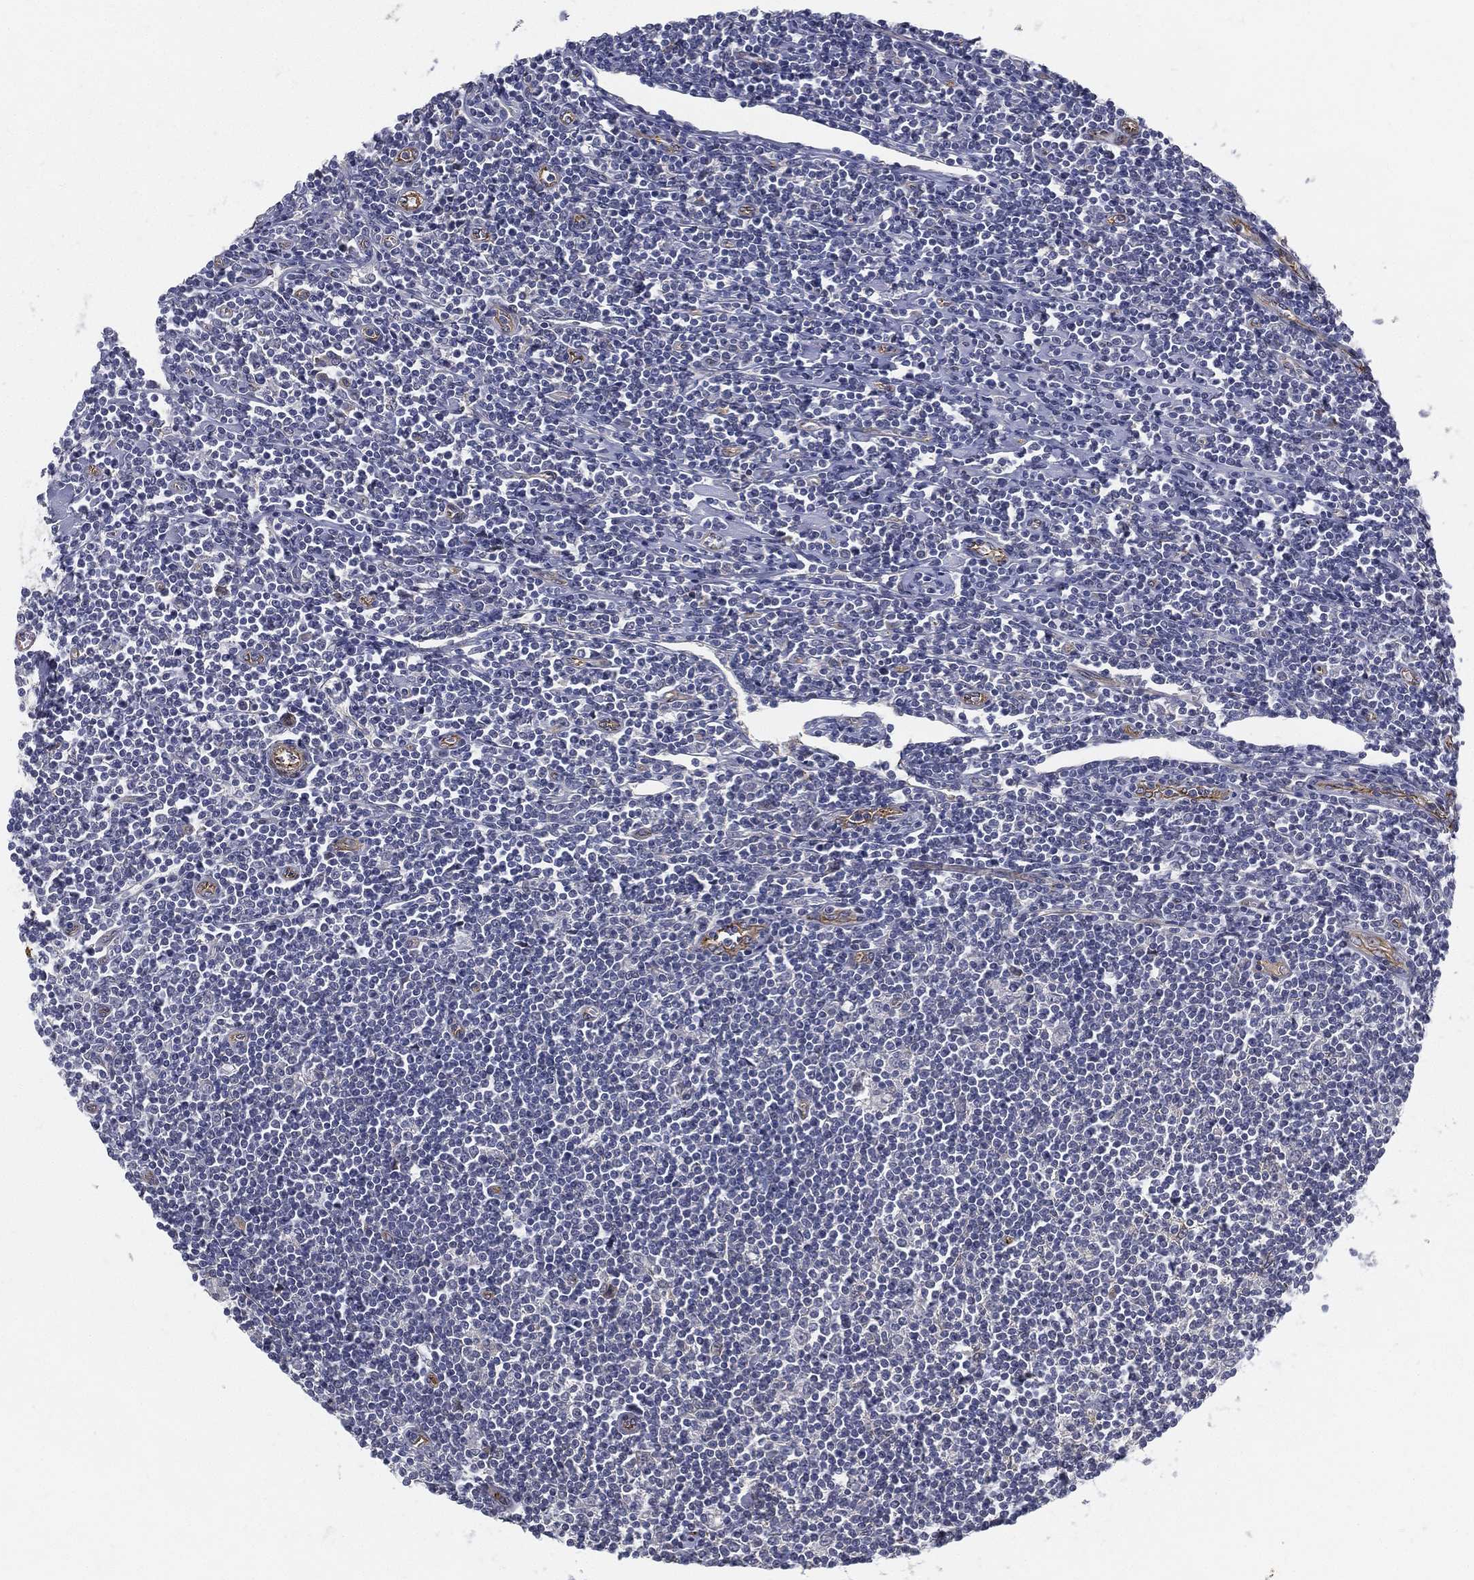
{"staining": {"intensity": "negative", "quantity": "none", "location": "none"}, "tissue": "lymphoma", "cell_type": "Tumor cells", "image_type": "cancer", "snomed": [{"axis": "morphology", "description": "Hodgkin's disease, NOS"}, {"axis": "topography", "description": "Lymph node"}], "caption": "Immunohistochemical staining of Hodgkin's disease displays no significant staining in tumor cells.", "gene": "LRRC56", "patient": {"sex": "male", "age": 40}}